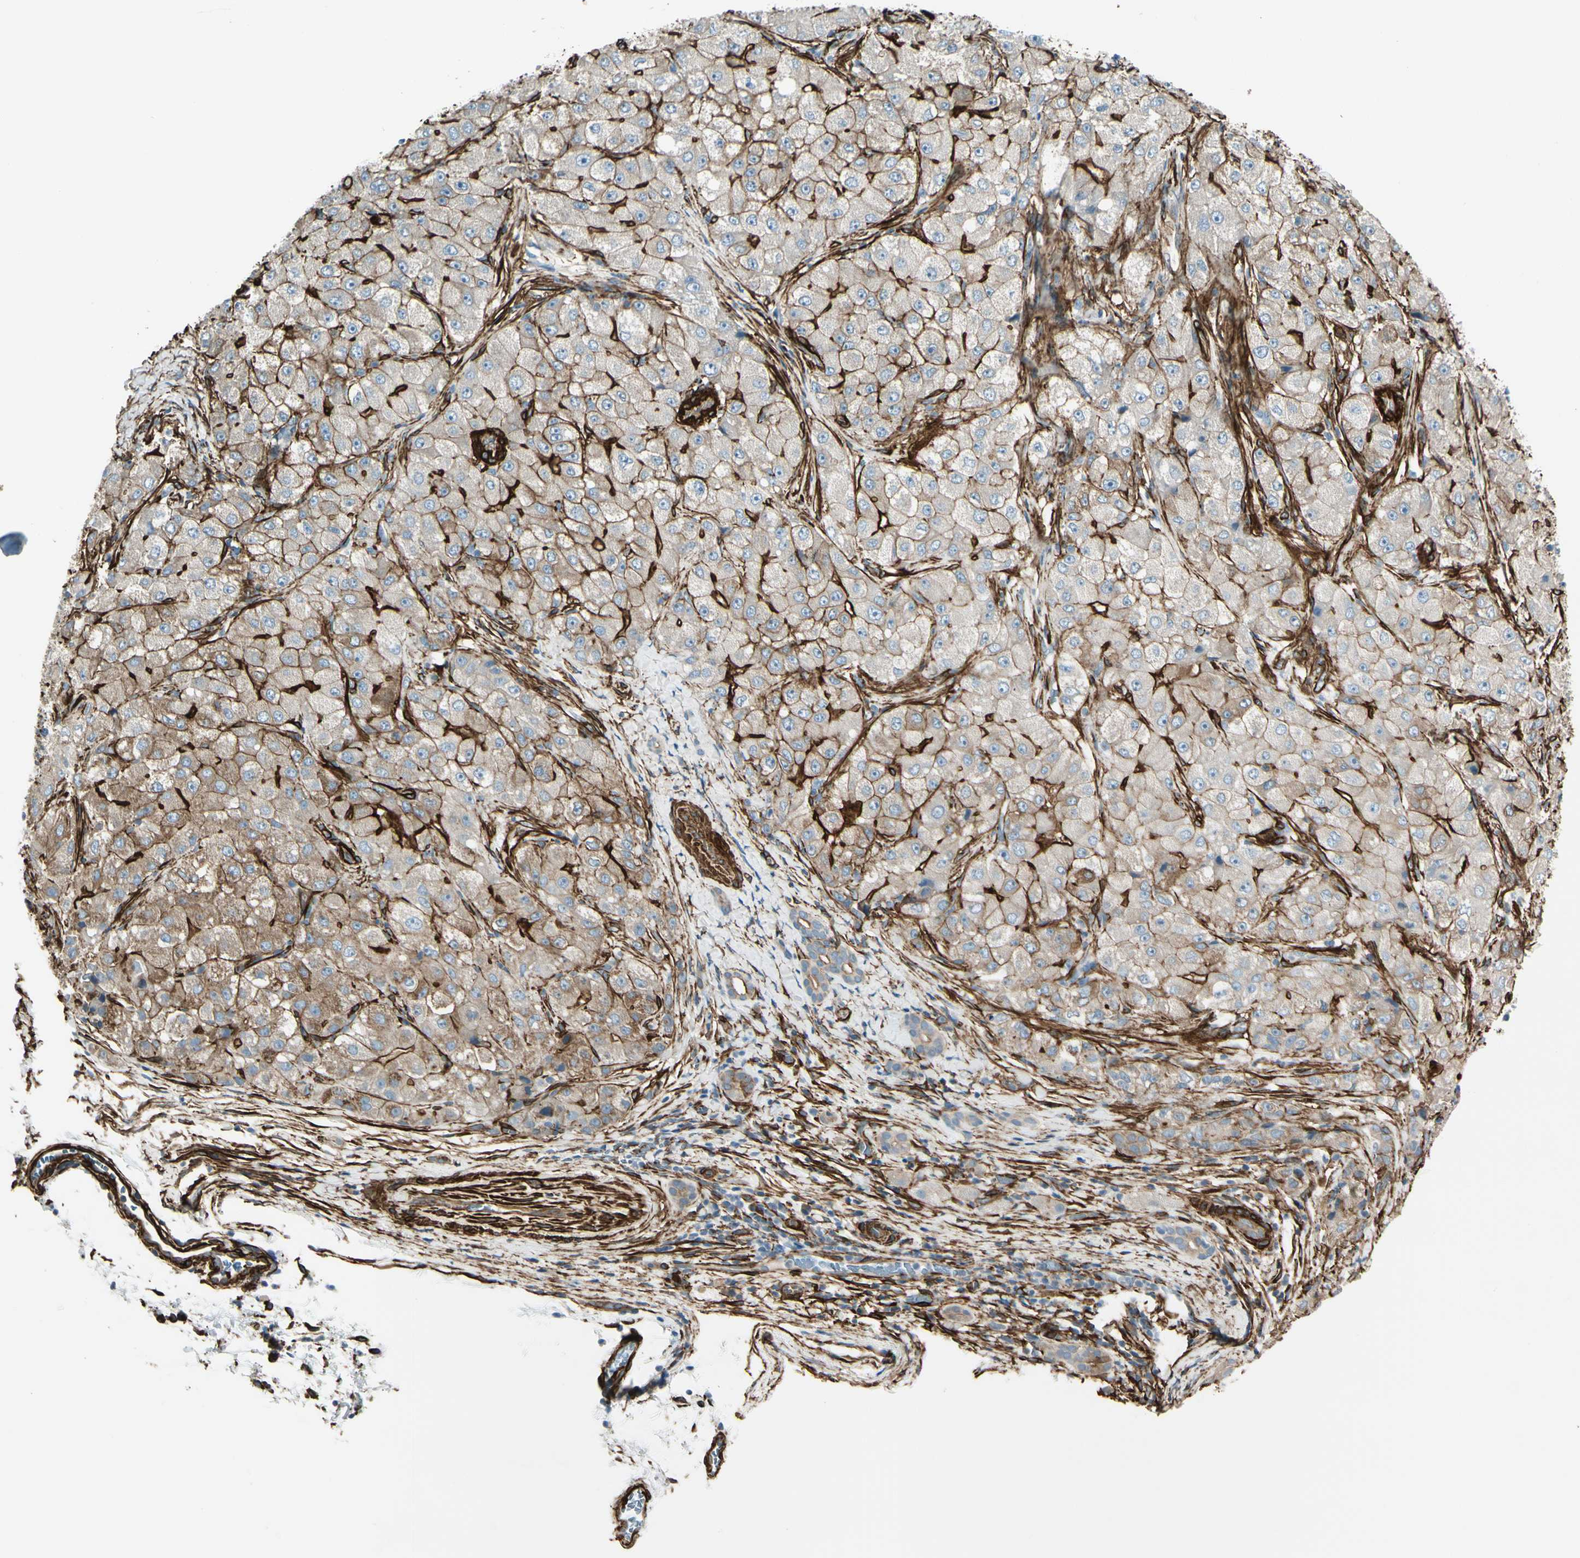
{"staining": {"intensity": "weak", "quantity": ">75%", "location": "cytoplasmic/membranous"}, "tissue": "liver cancer", "cell_type": "Tumor cells", "image_type": "cancer", "snomed": [{"axis": "morphology", "description": "Carcinoma, Hepatocellular, NOS"}, {"axis": "topography", "description": "Liver"}], "caption": "A high-resolution histopathology image shows immunohistochemistry (IHC) staining of hepatocellular carcinoma (liver), which displays weak cytoplasmic/membranous expression in approximately >75% of tumor cells.", "gene": "CALD1", "patient": {"sex": "male", "age": 80}}